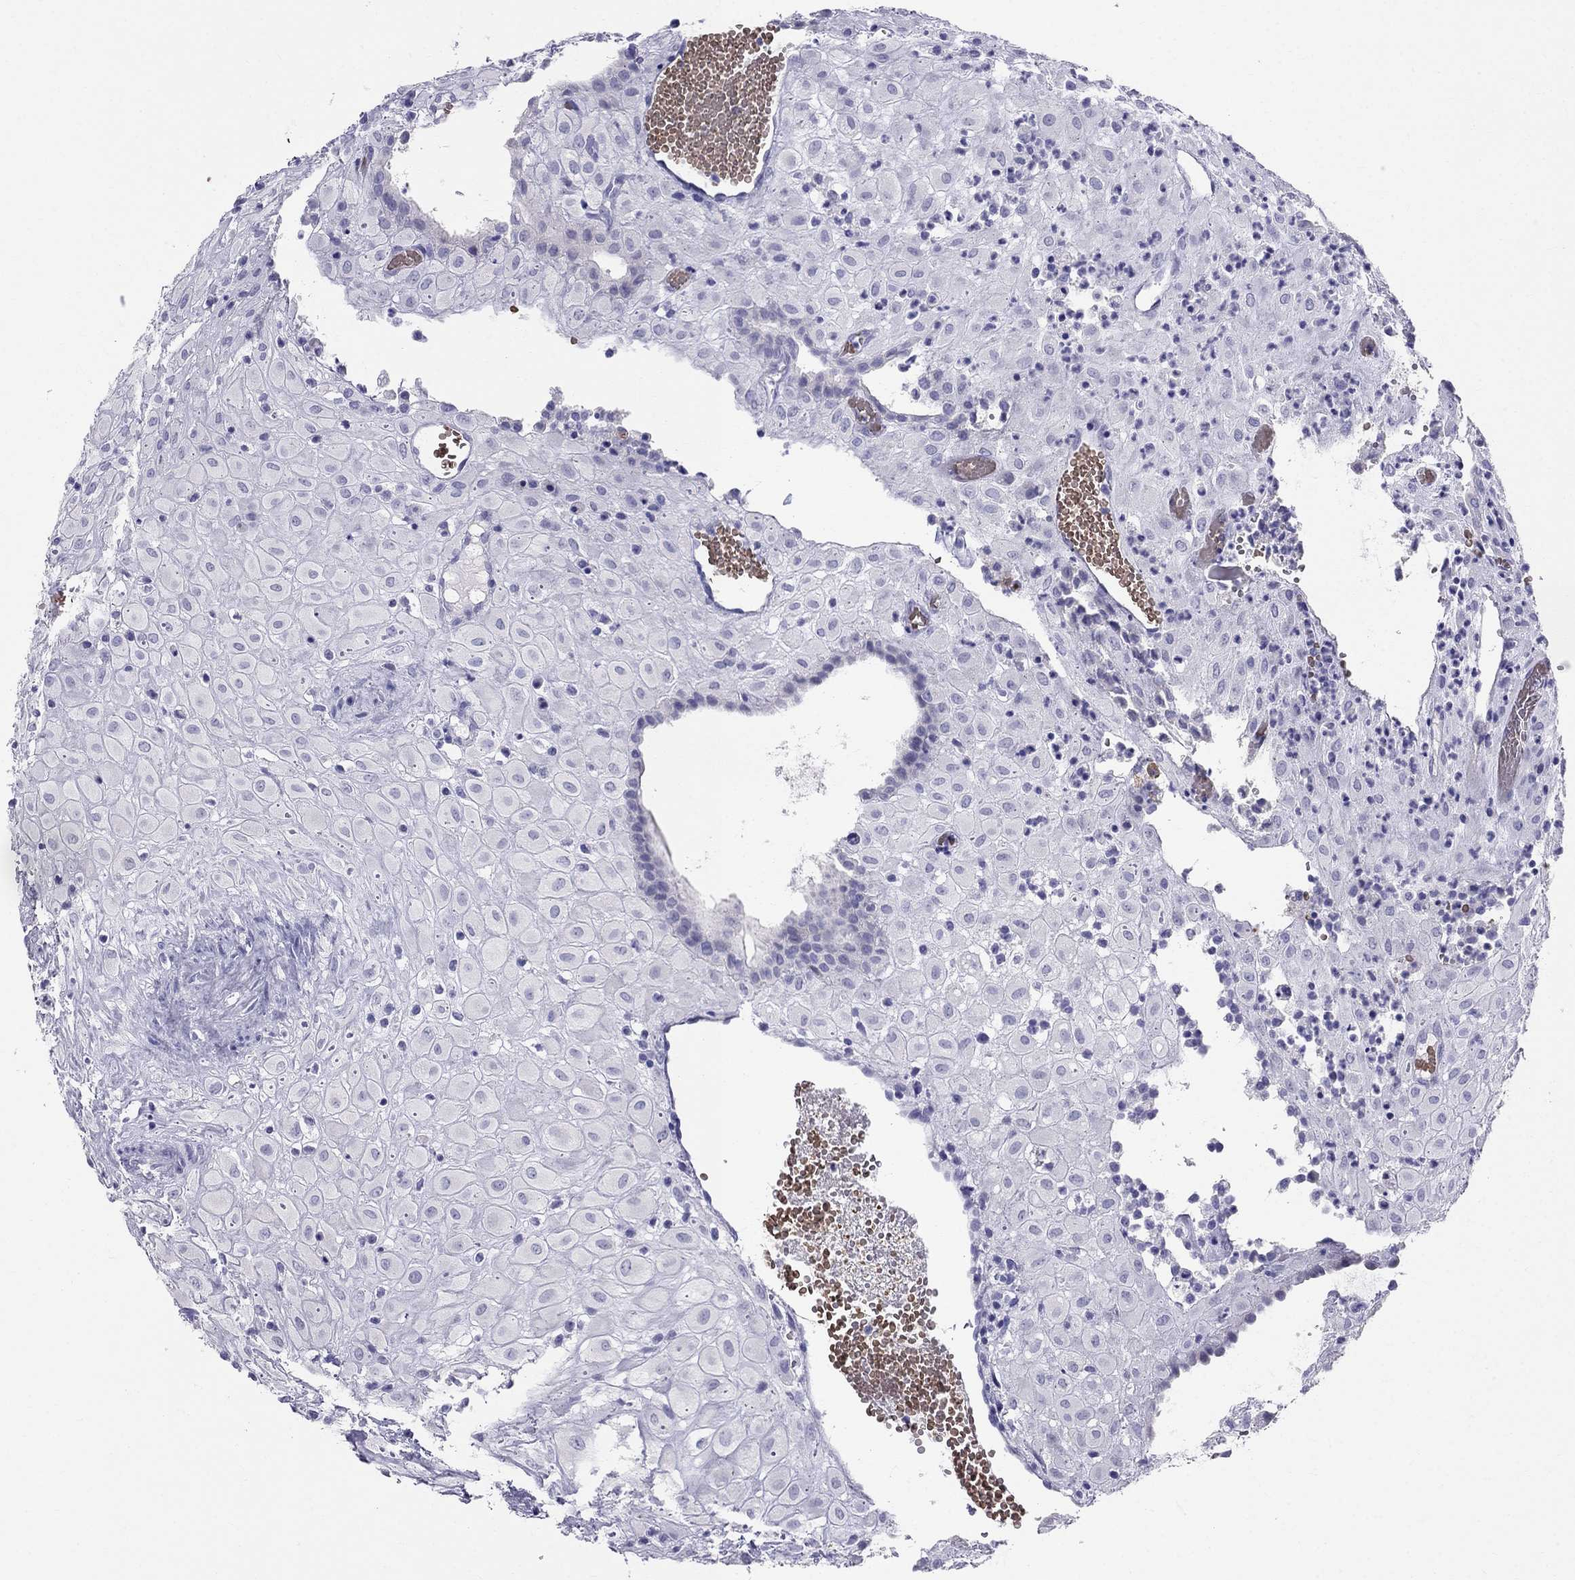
{"staining": {"intensity": "negative", "quantity": "none", "location": "none"}, "tissue": "placenta", "cell_type": "Decidual cells", "image_type": "normal", "snomed": [{"axis": "morphology", "description": "Normal tissue, NOS"}, {"axis": "topography", "description": "Placenta"}], "caption": "Immunohistochemical staining of benign human placenta demonstrates no significant expression in decidual cells. (Immunohistochemistry (ihc), brightfield microscopy, high magnification).", "gene": "DNAAF6", "patient": {"sex": "female", "age": 24}}